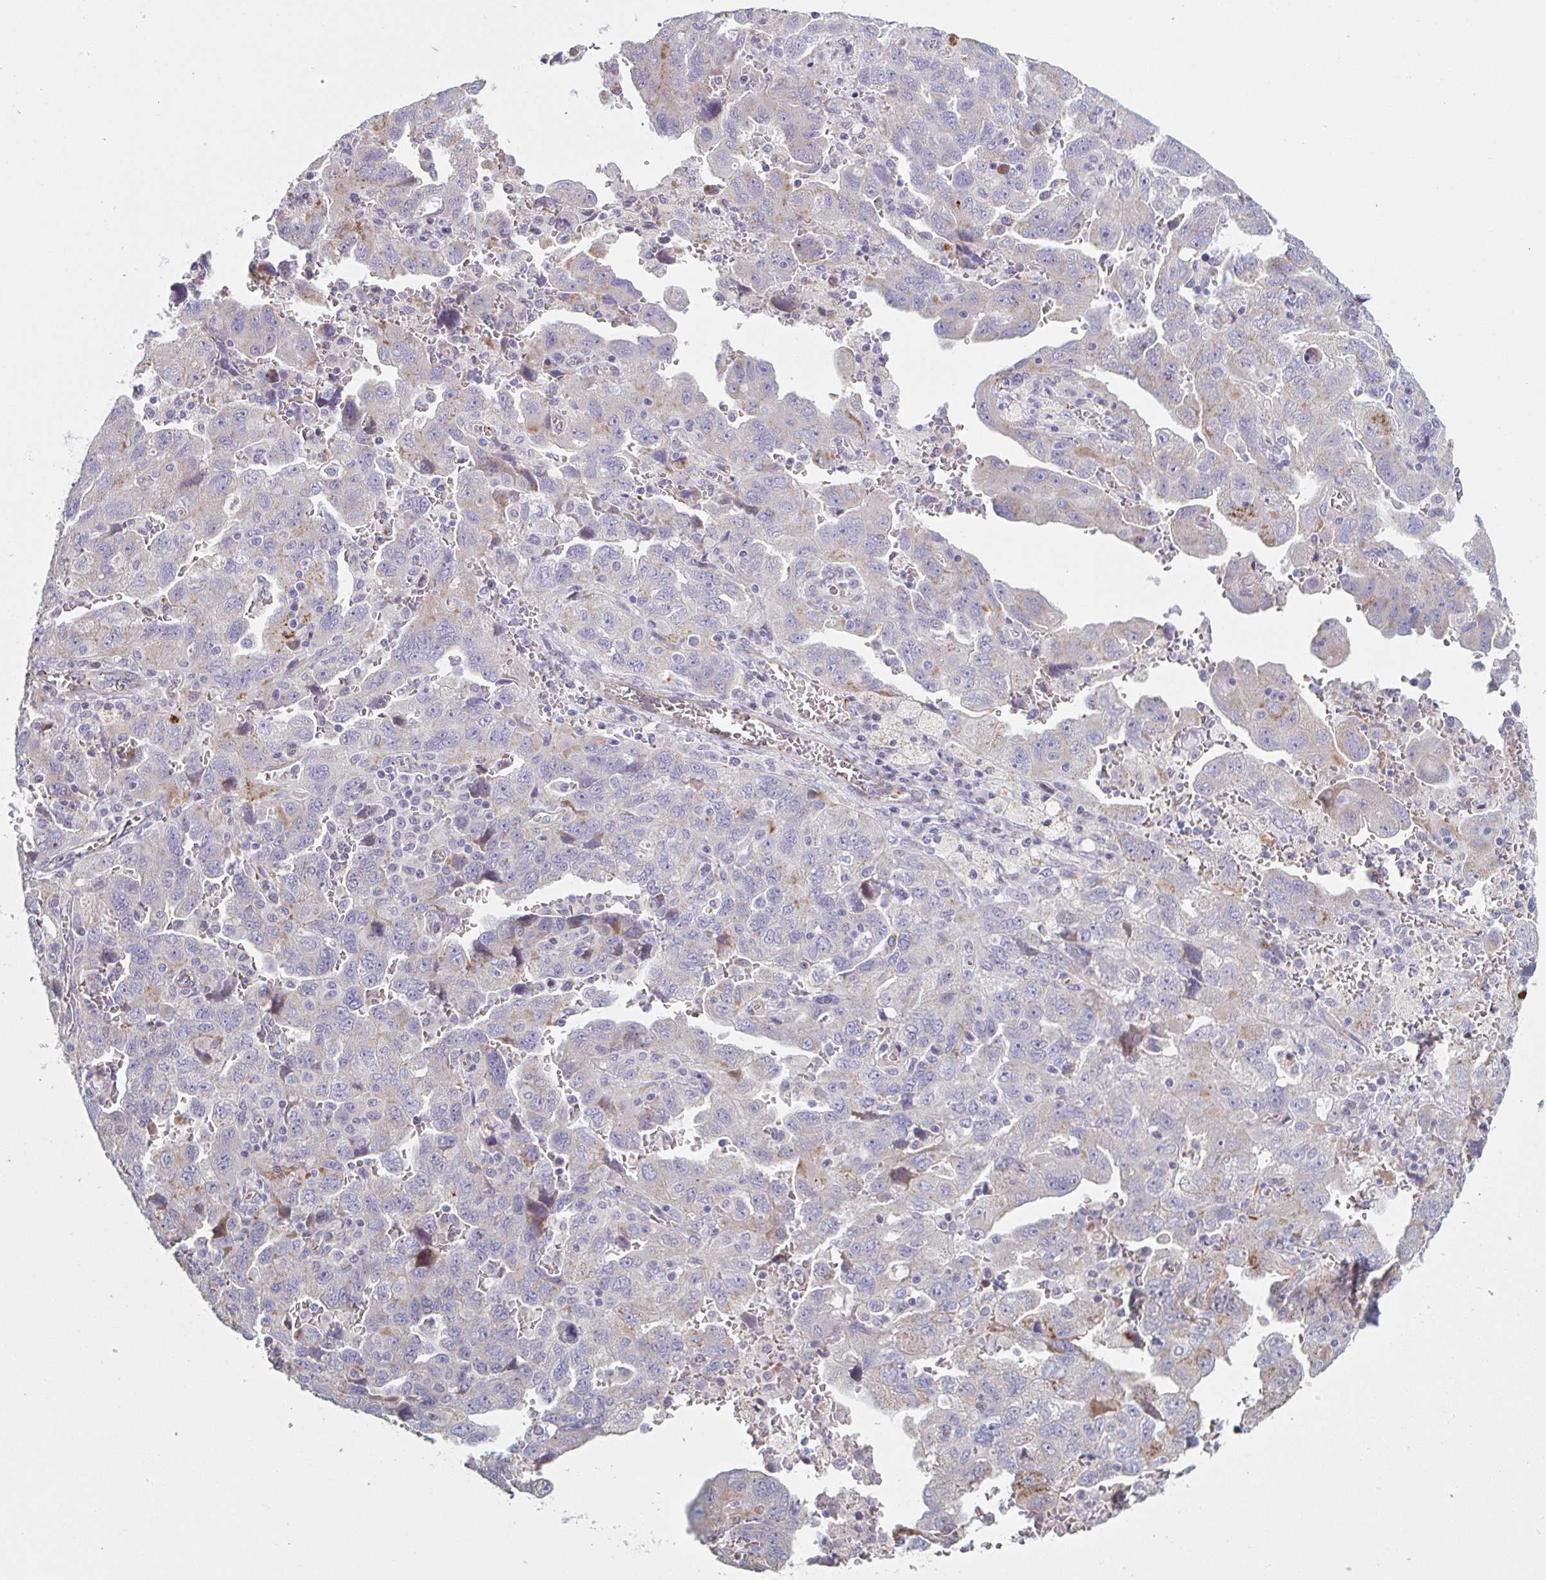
{"staining": {"intensity": "weak", "quantity": "<25%", "location": "cytoplasmic/membranous"}, "tissue": "ovarian cancer", "cell_type": "Tumor cells", "image_type": "cancer", "snomed": [{"axis": "morphology", "description": "Carcinoma, NOS"}, {"axis": "morphology", "description": "Cystadenocarcinoma, serous, NOS"}, {"axis": "topography", "description": "Ovary"}], "caption": "Tumor cells are negative for brown protein staining in ovarian cancer.", "gene": "TNFSF10", "patient": {"sex": "female", "age": 69}}